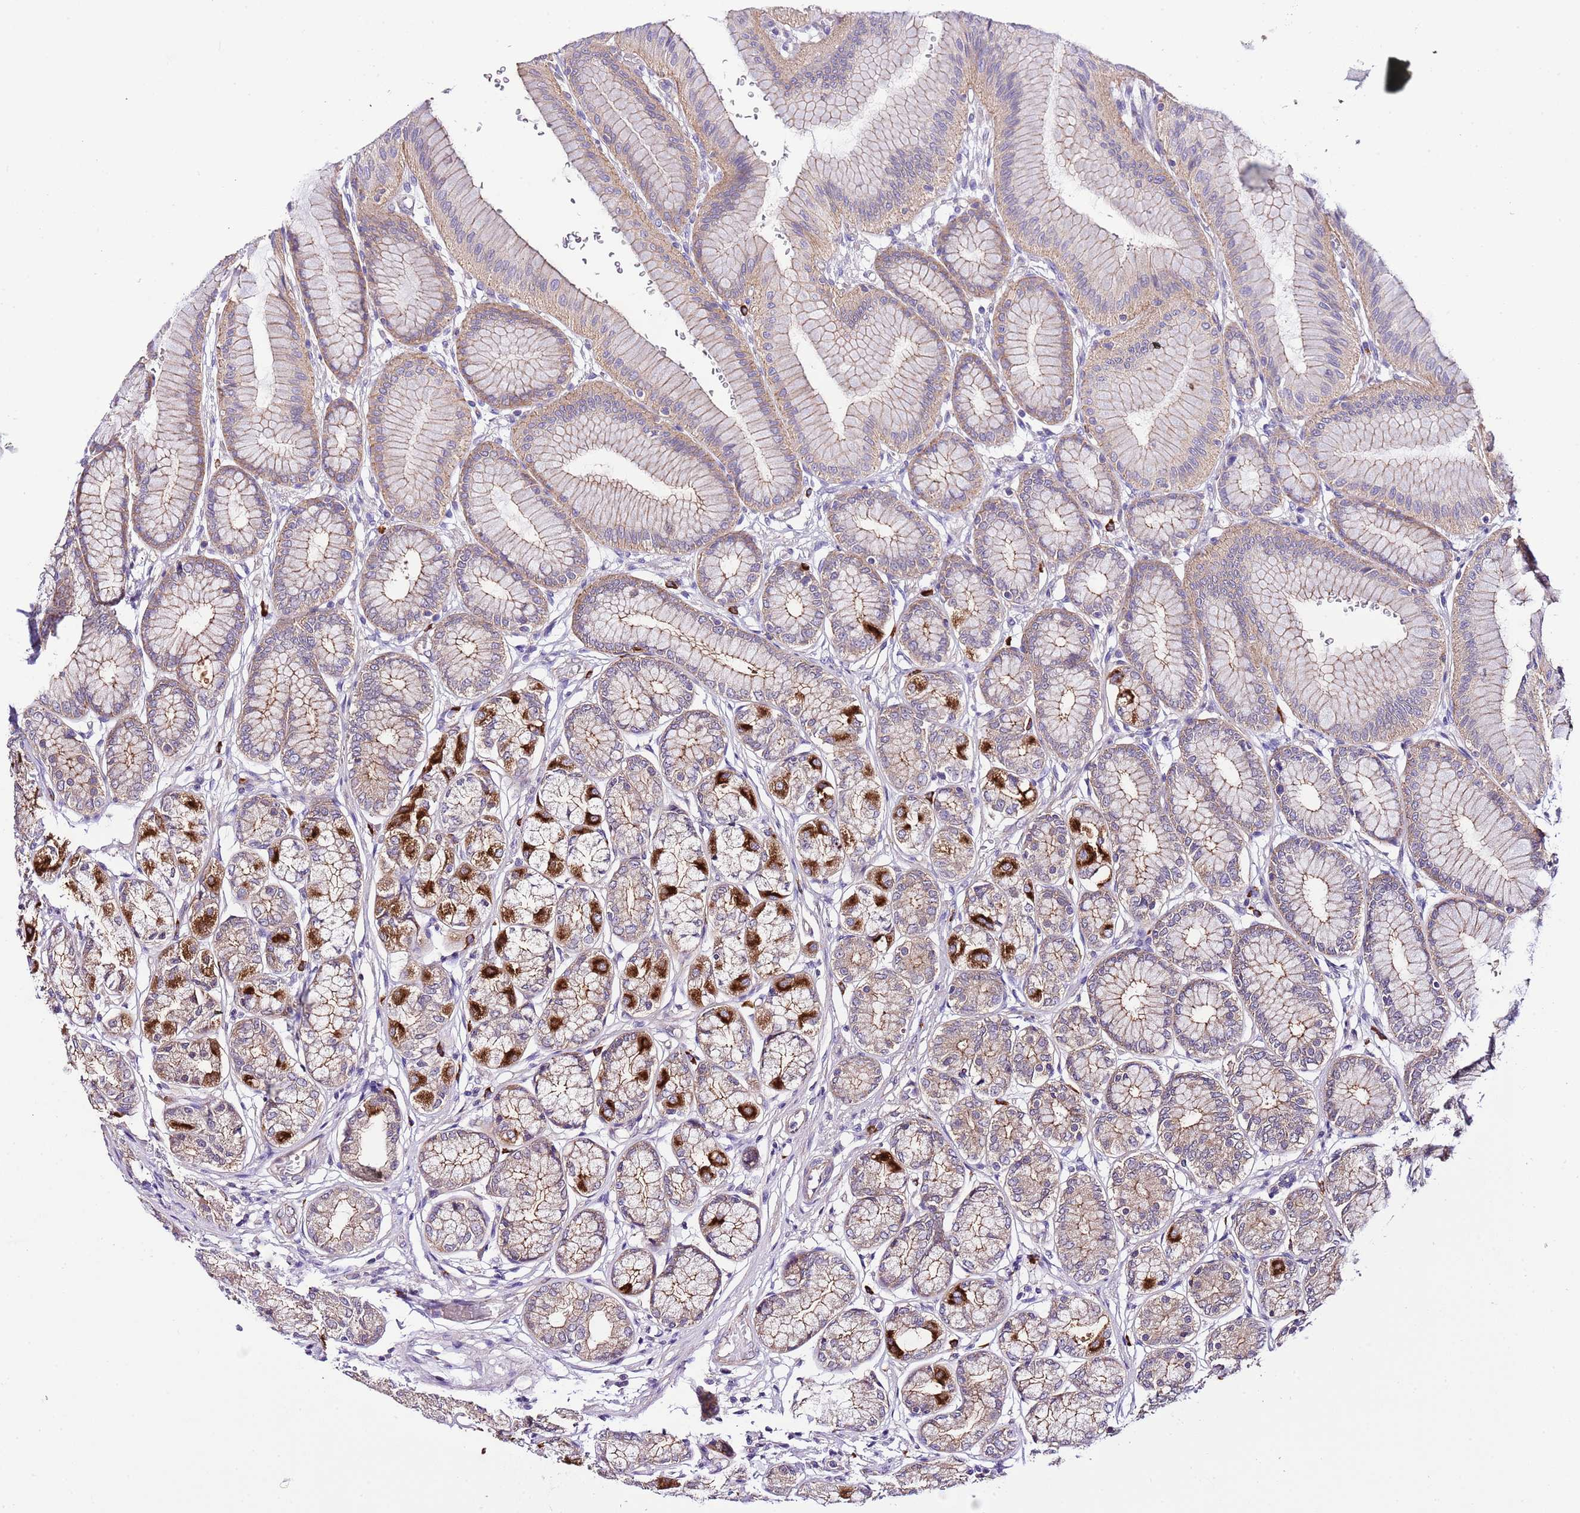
{"staining": {"intensity": "strong", "quantity": "25%-75%", "location": "cytoplasmic/membranous"}, "tissue": "stomach", "cell_type": "Glandular cells", "image_type": "normal", "snomed": [{"axis": "morphology", "description": "Normal tissue, NOS"}, {"axis": "morphology", "description": "Adenocarcinoma, NOS"}, {"axis": "morphology", "description": "Adenocarcinoma, High grade"}, {"axis": "topography", "description": "Stomach, upper"}, {"axis": "topography", "description": "Stomach"}], "caption": "About 25%-75% of glandular cells in unremarkable stomach demonstrate strong cytoplasmic/membranous protein positivity as visualized by brown immunohistochemical staining.", "gene": "DONSON", "patient": {"sex": "female", "age": 65}}